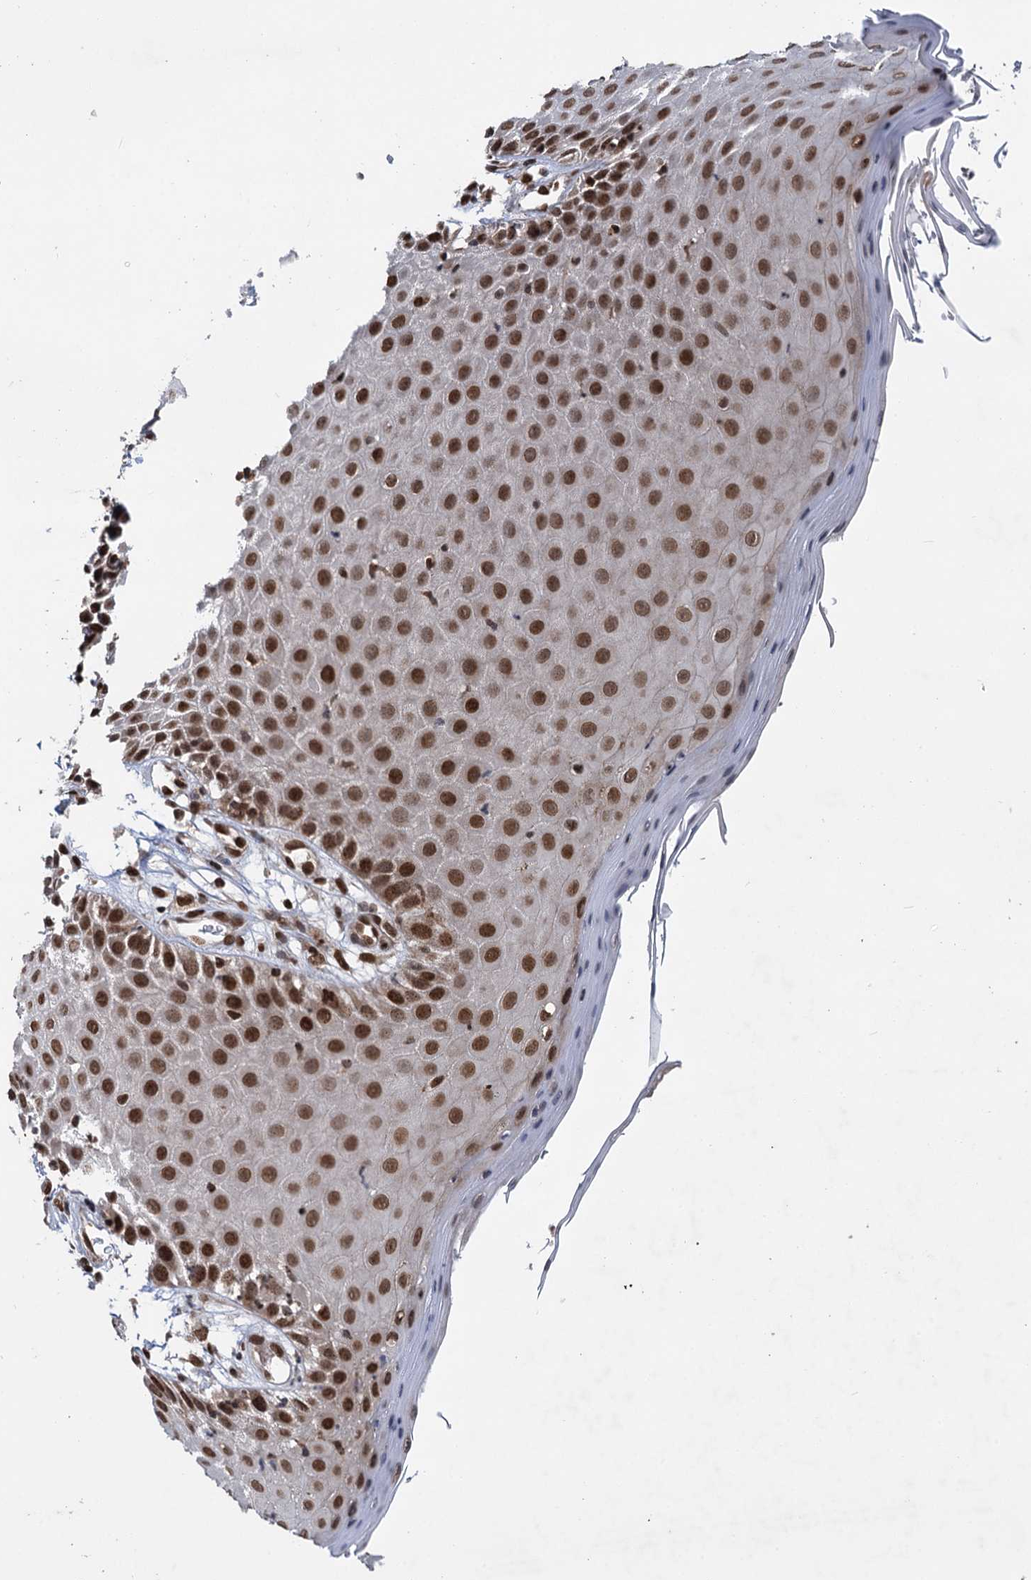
{"staining": {"intensity": "moderate", "quantity": ">75%", "location": "nuclear"}, "tissue": "skin", "cell_type": "Epidermal cells", "image_type": "normal", "snomed": [{"axis": "morphology", "description": "Normal tissue, NOS"}, {"axis": "topography", "description": "Vulva"}], "caption": "A micrograph of skin stained for a protein exhibits moderate nuclear brown staining in epidermal cells. (DAB = brown stain, brightfield microscopy at high magnification).", "gene": "MESD", "patient": {"sex": "female", "age": 68}}